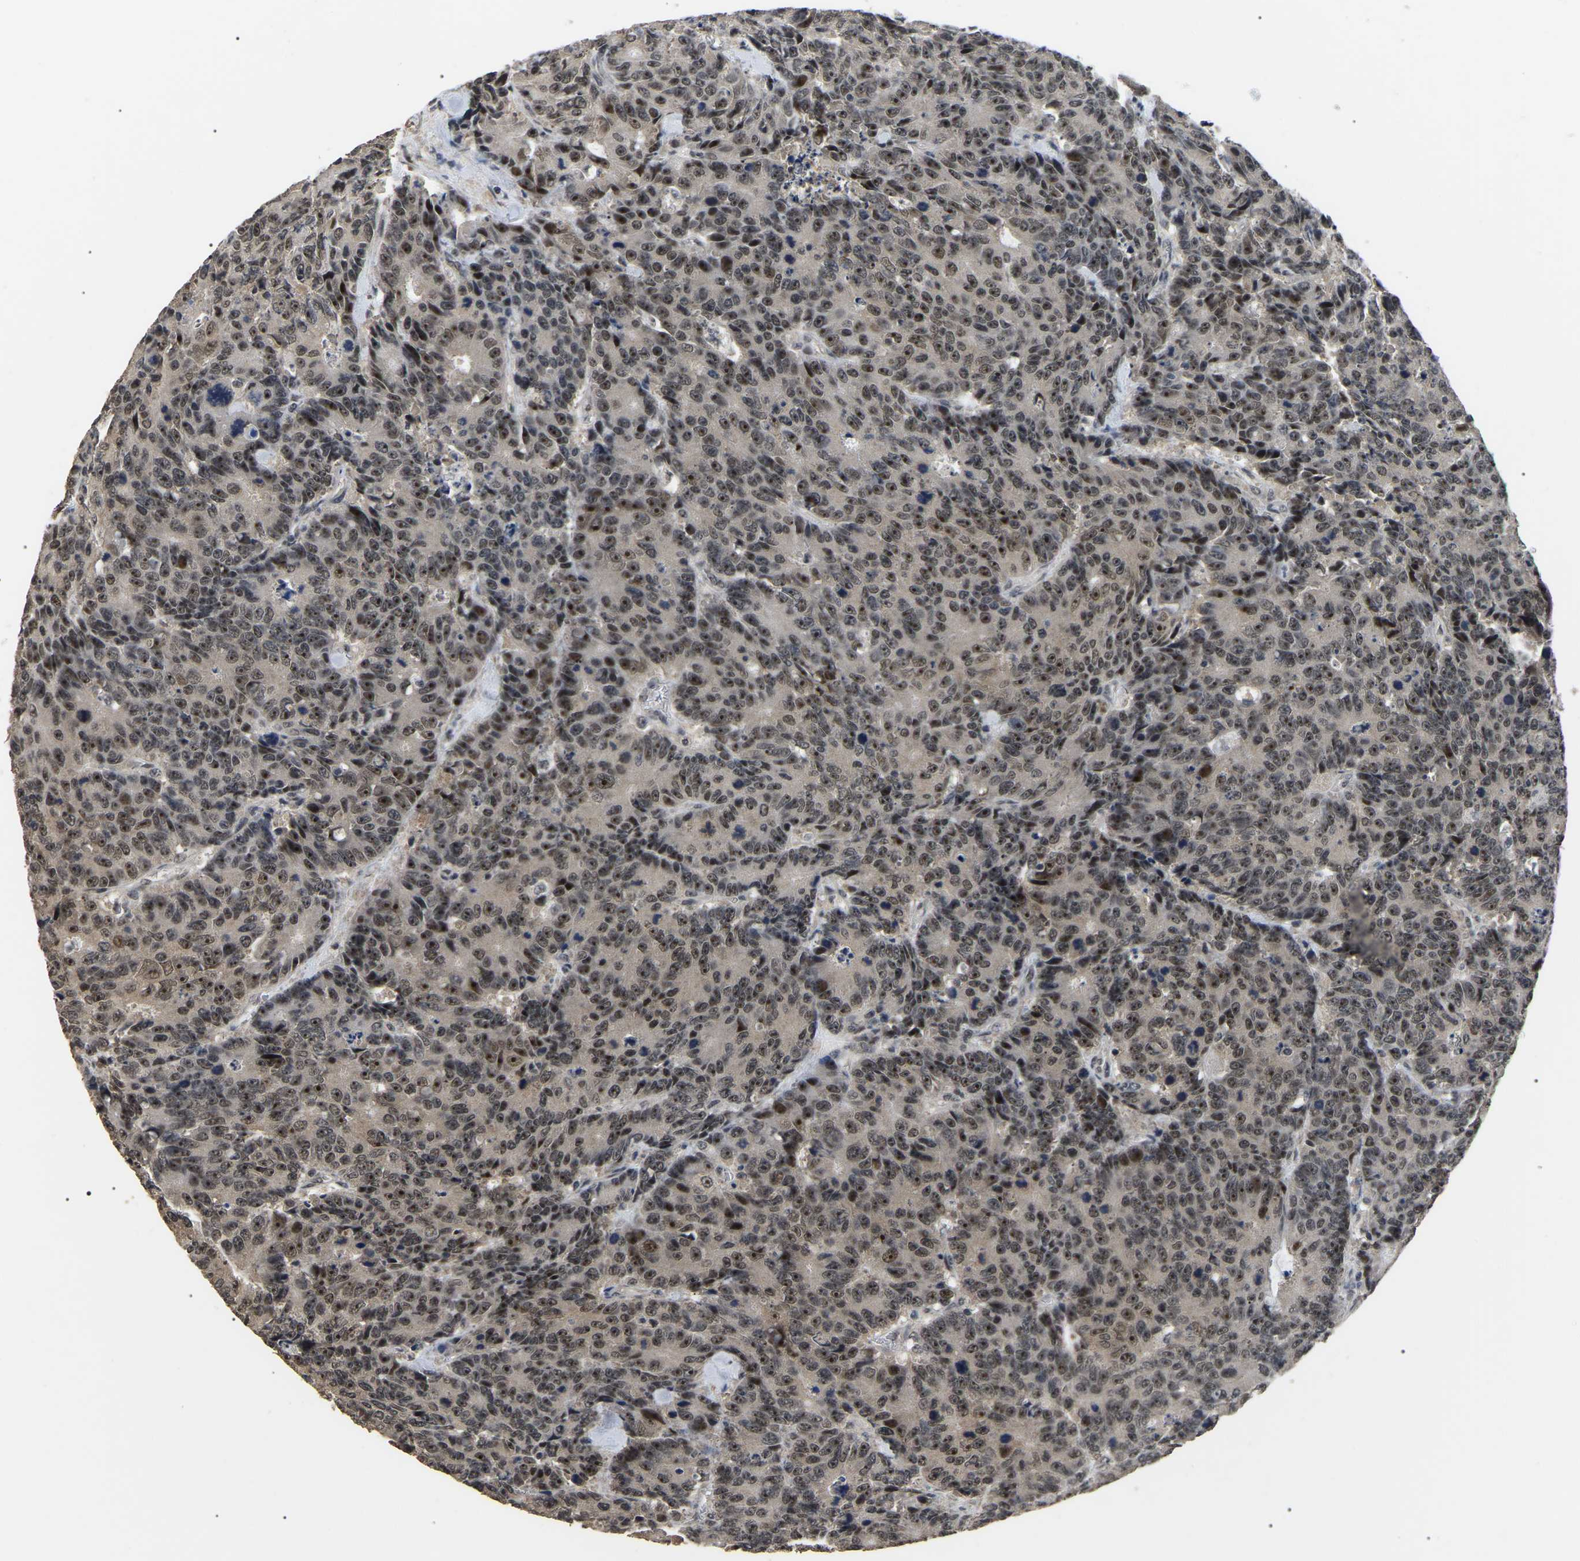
{"staining": {"intensity": "moderate", "quantity": ">75%", "location": "nuclear"}, "tissue": "colorectal cancer", "cell_type": "Tumor cells", "image_type": "cancer", "snomed": [{"axis": "morphology", "description": "Adenocarcinoma, NOS"}, {"axis": "topography", "description": "Colon"}], "caption": "Protein positivity by immunohistochemistry (IHC) shows moderate nuclear positivity in about >75% of tumor cells in colorectal cancer.", "gene": "PPM1E", "patient": {"sex": "female", "age": 86}}